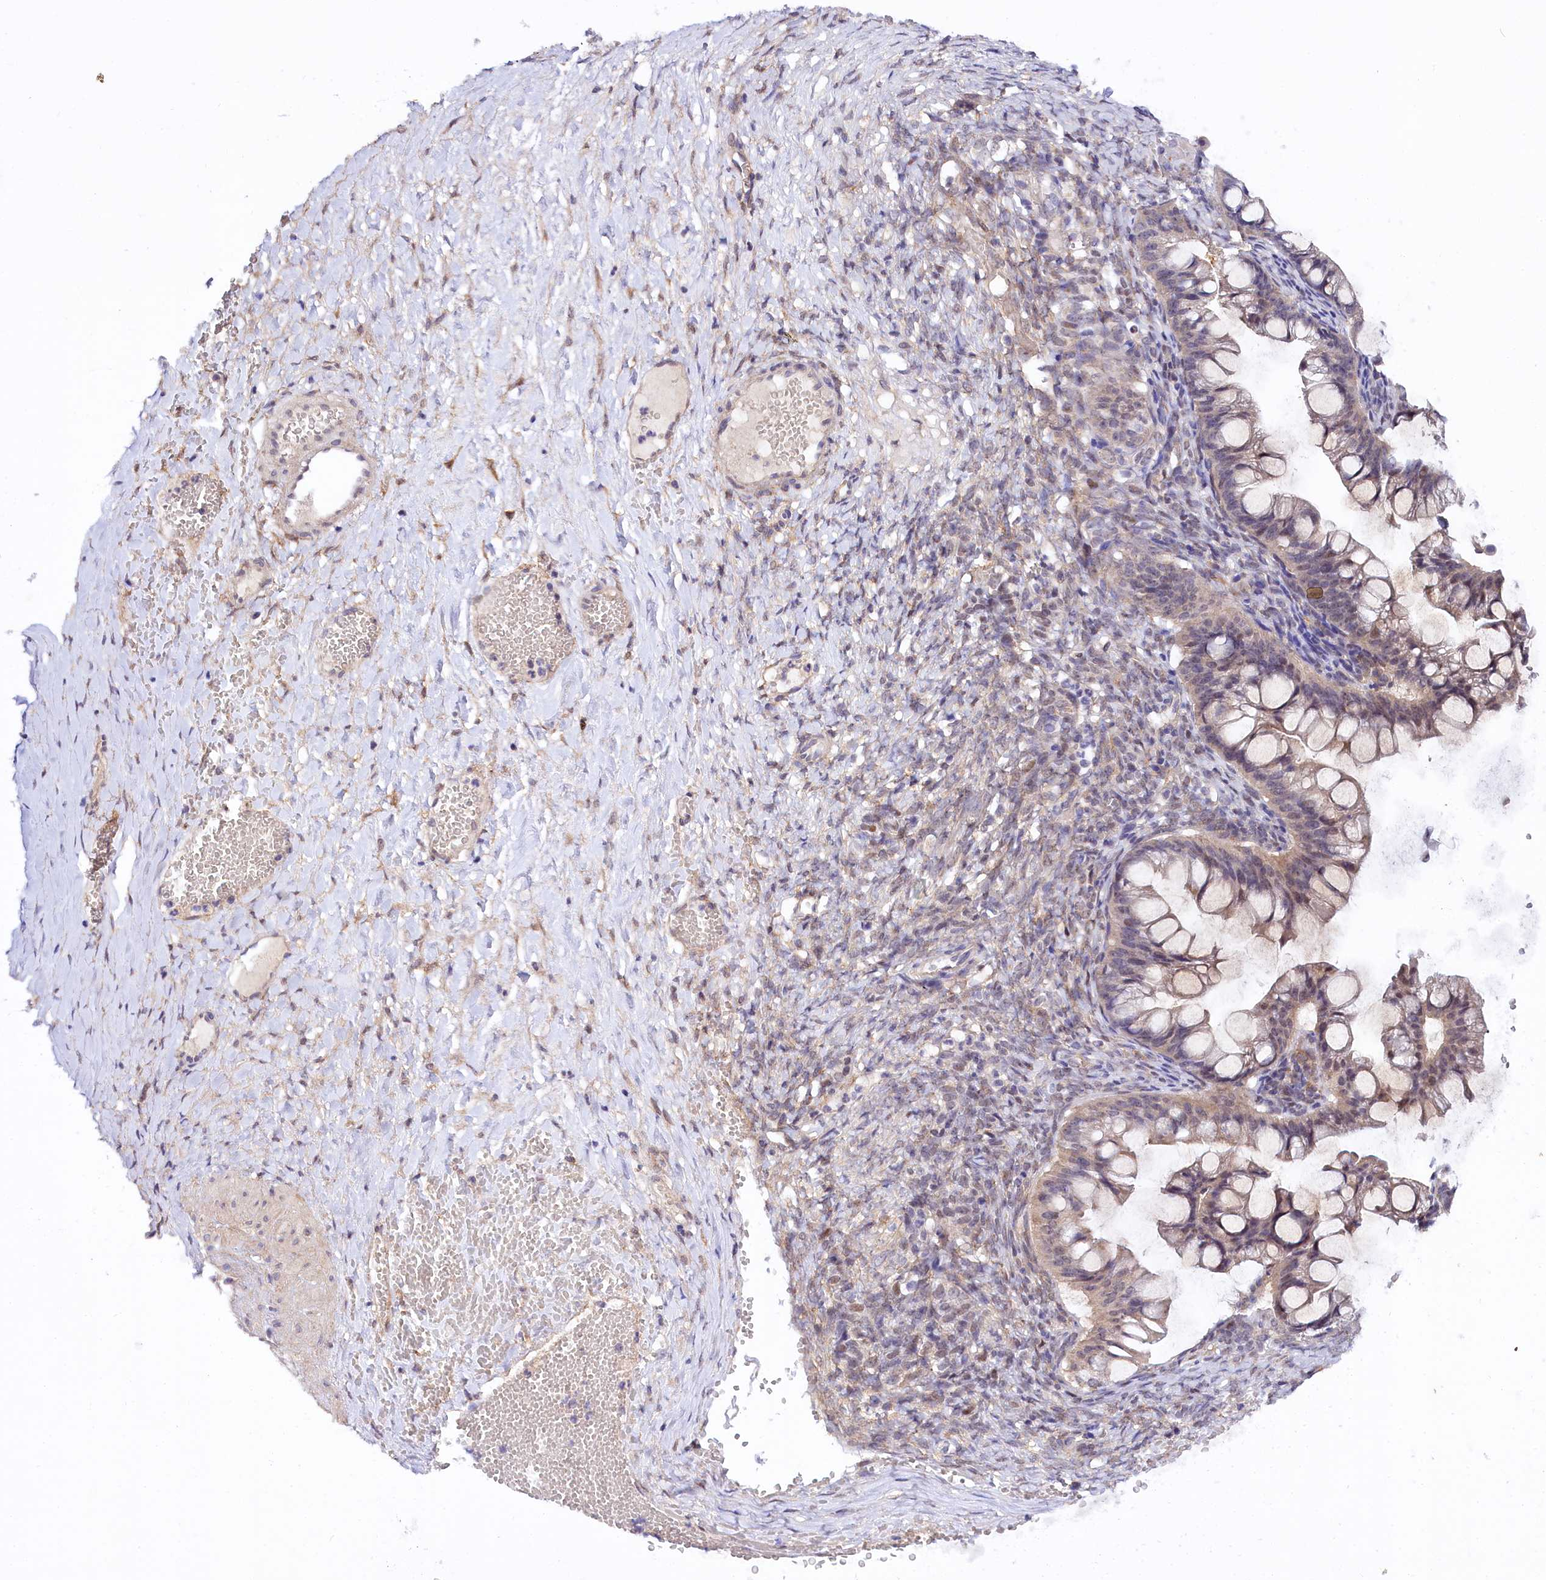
{"staining": {"intensity": "weak", "quantity": "<25%", "location": "cytoplasmic/membranous"}, "tissue": "ovarian cancer", "cell_type": "Tumor cells", "image_type": "cancer", "snomed": [{"axis": "morphology", "description": "Cystadenocarcinoma, mucinous, NOS"}, {"axis": "topography", "description": "Ovary"}], "caption": "An immunohistochemistry photomicrograph of ovarian mucinous cystadenocarcinoma is shown. There is no staining in tumor cells of ovarian mucinous cystadenocarcinoma.", "gene": "PHLDB1", "patient": {"sex": "female", "age": 73}}